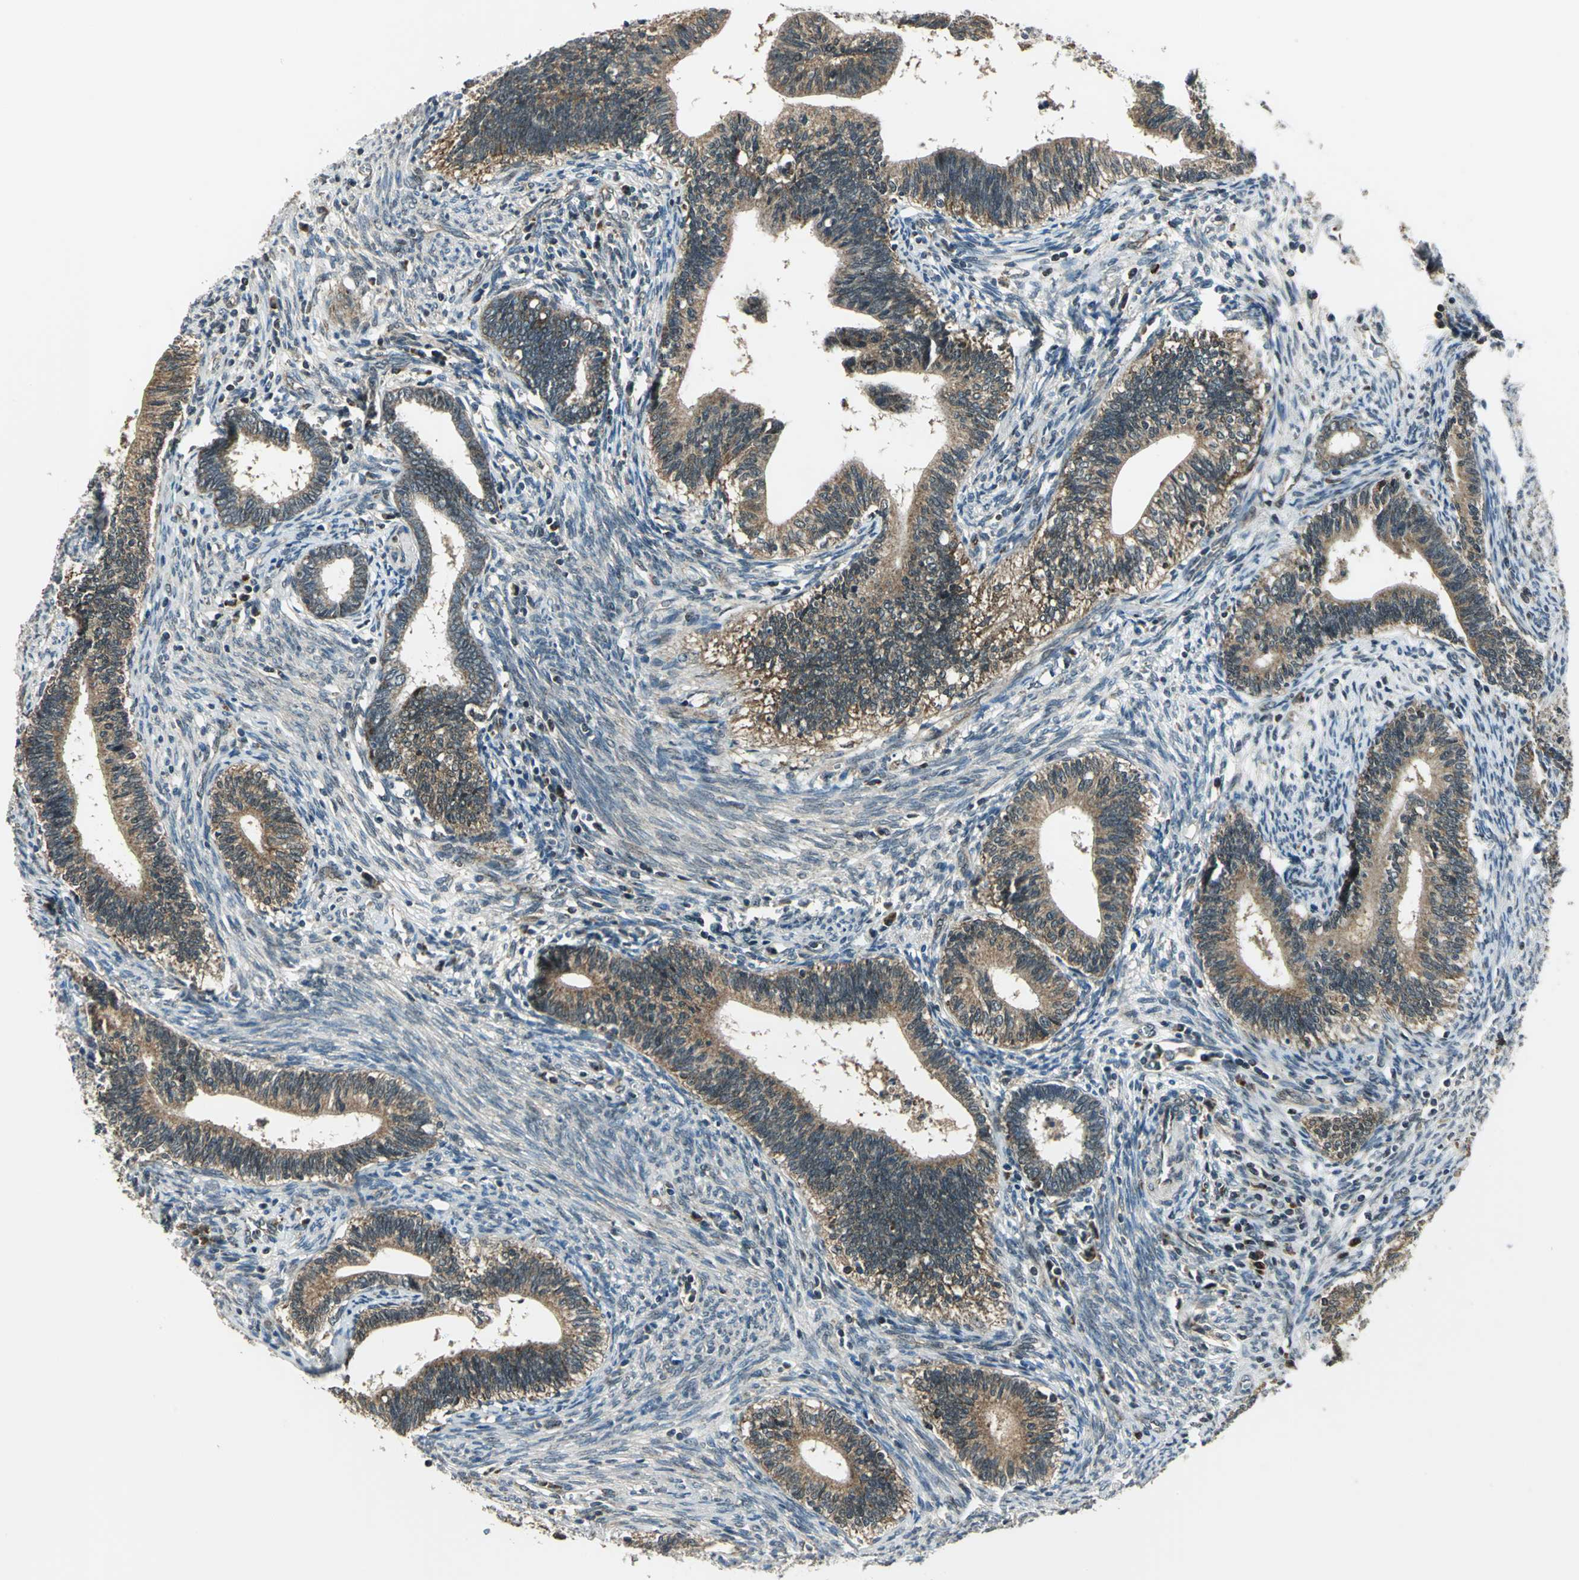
{"staining": {"intensity": "moderate", "quantity": ">75%", "location": "cytoplasmic/membranous"}, "tissue": "cervical cancer", "cell_type": "Tumor cells", "image_type": "cancer", "snomed": [{"axis": "morphology", "description": "Adenocarcinoma, NOS"}, {"axis": "topography", "description": "Cervix"}], "caption": "An IHC photomicrograph of tumor tissue is shown. Protein staining in brown labels moderate cytoplasmic/membranous positivity in cervical adenocarcinoma within tumor cells.", "gene": "NUDT2", "patient": {"sex": "female", "age": 44}}